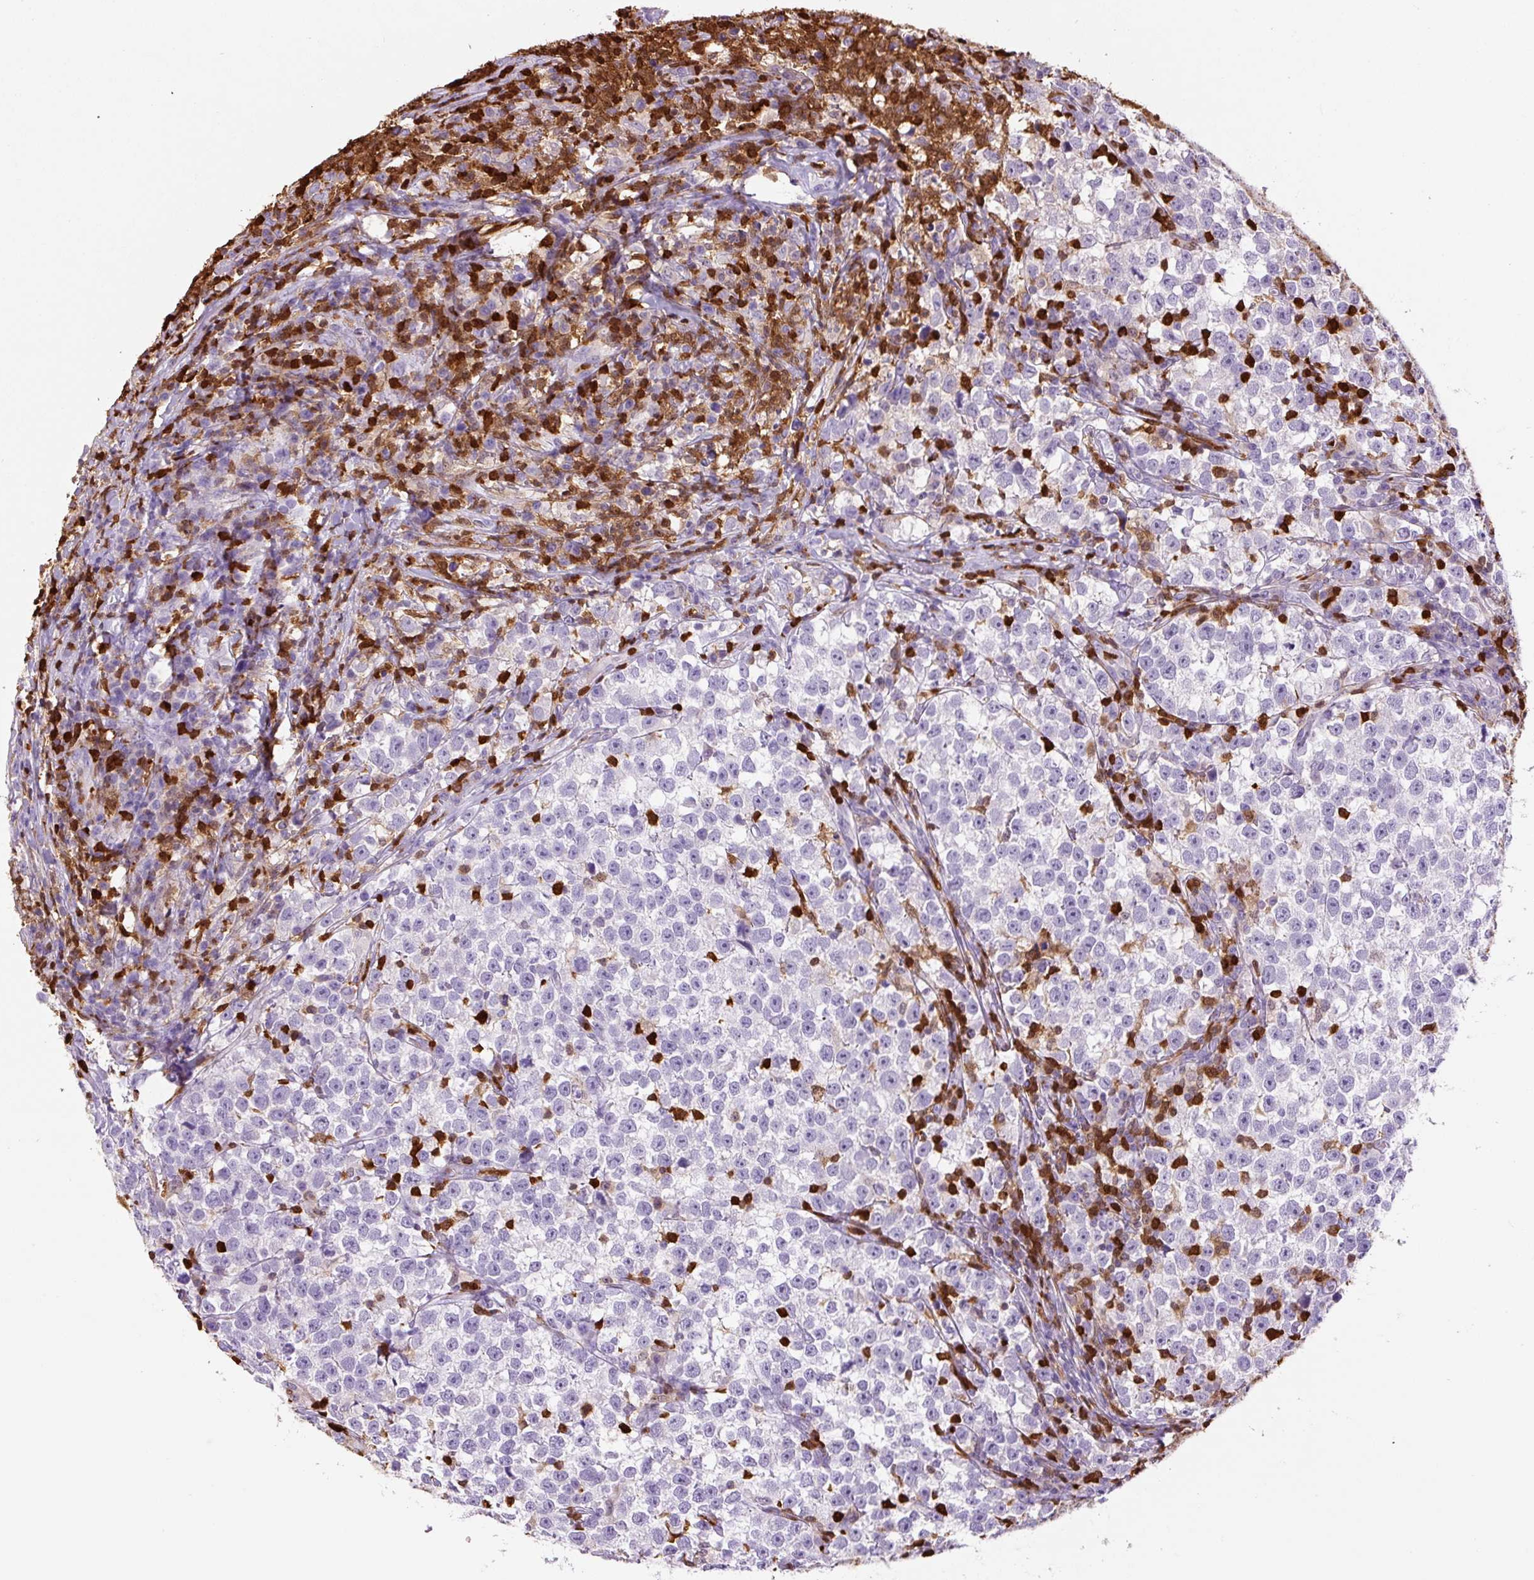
{"staining": {"intensity": "negative", "quantity": "none", "location": "none"}, "tissue": "testis cancer", "cell_type": "Tumor cells", "image_type": "cancer", "snomed": [{"axis": "morphology", "description": "Normal tissue, NOS"}, {"axis": "morphology", "description": "Seminoma, NOS"}, {"axis": "topography", "description": "Testis"}], "caption": "Tumor cells are negative for brown protein staining in testis seminoma. (Stains: DAB immunohistochemistry with hematoxylin counter stain, Microscopy: brightfield microscopy at high magnification).", "gene": "S100A4", "patient": {"sex": "male", "age": 43}}